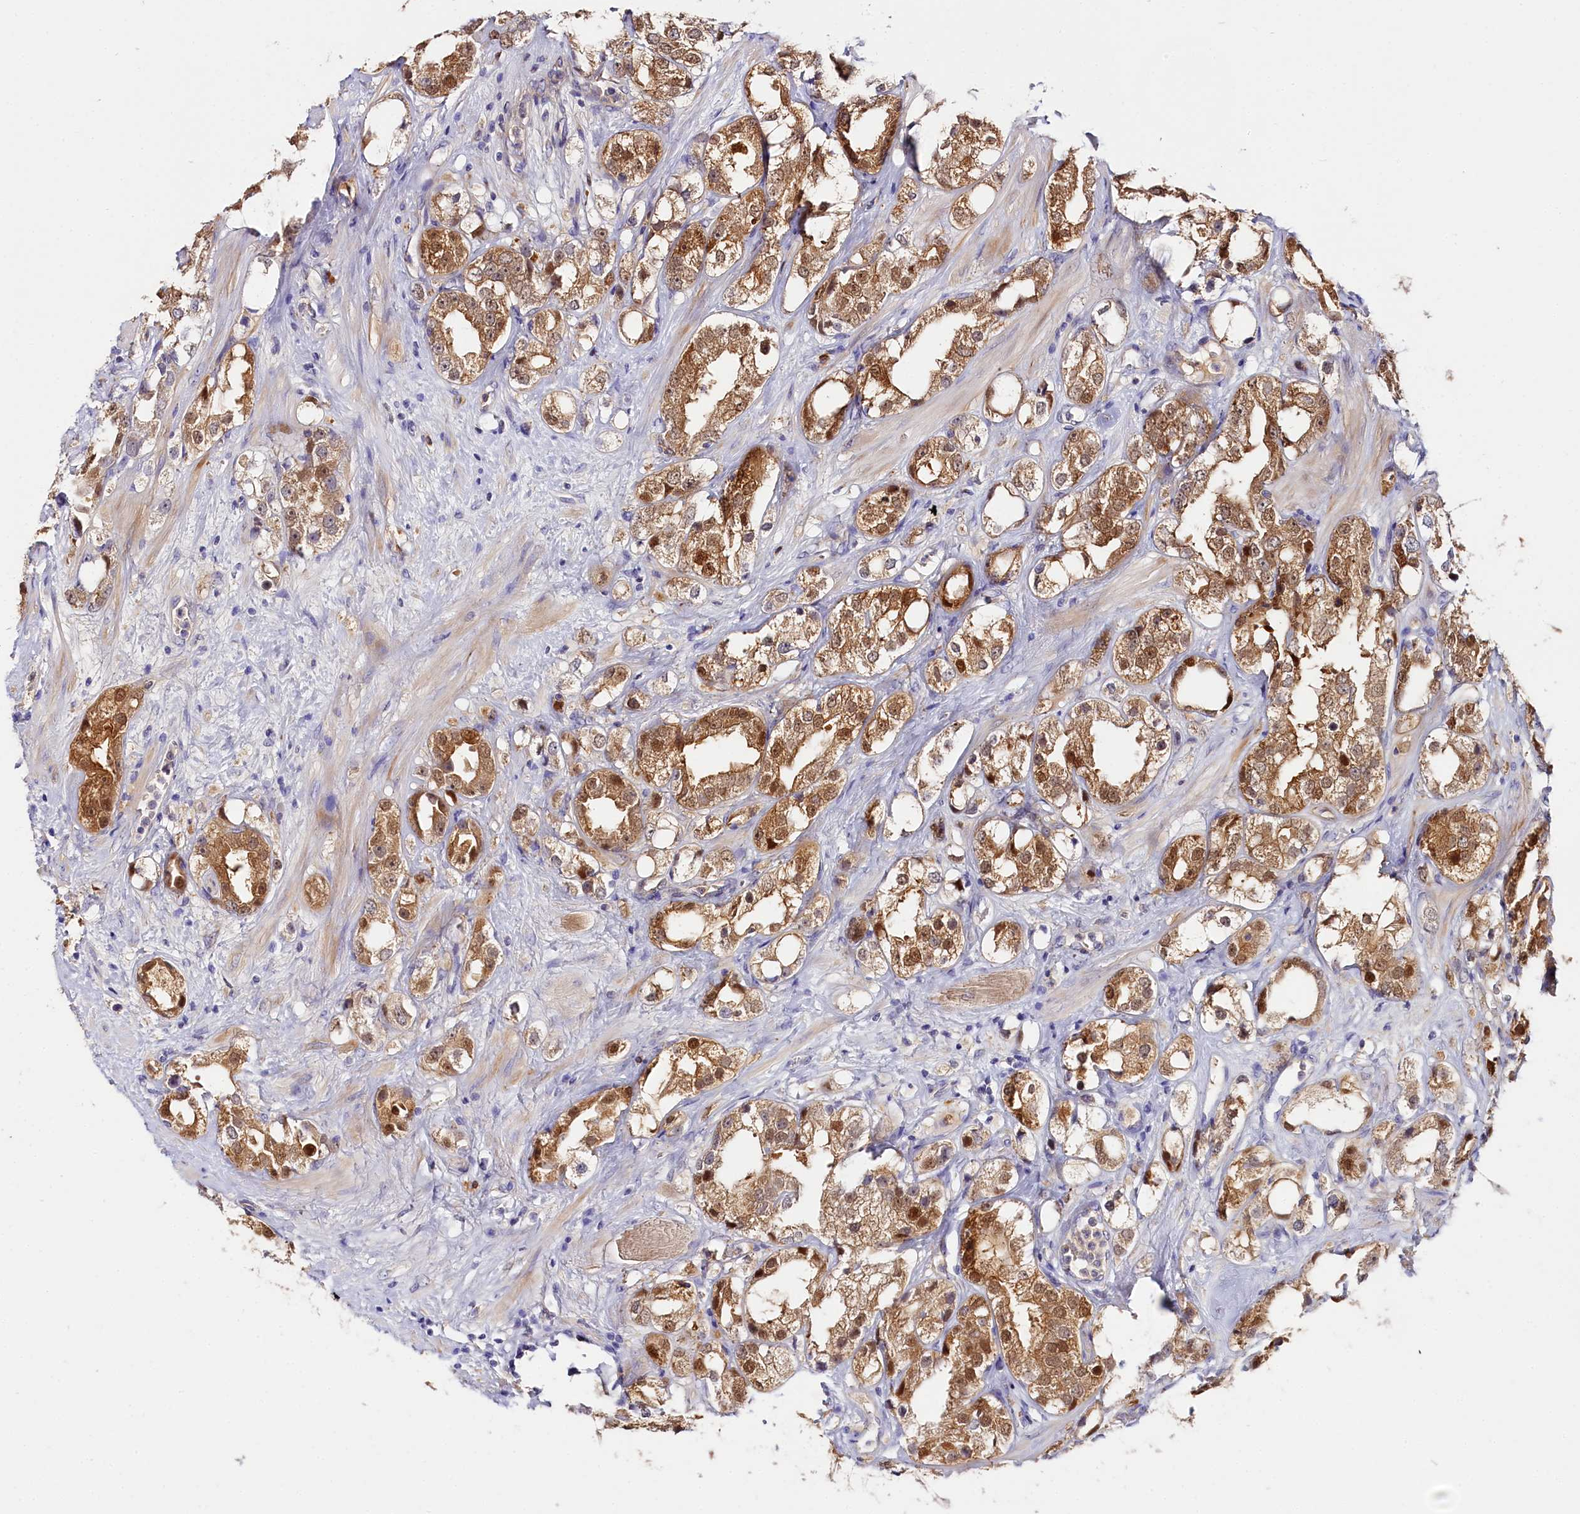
{"staining": {"intensity": "moderate", "quantity": ">75%", "location": "cytoplasmic/membranous,nuclear"}, "tissue": "prostate cancer", "cell_type": "Tumor cells", "image_type": "cancer", "snomed": [{"axis": "morphology", "description": "Adenocarcinoma, NOS"}, {"axis": "topography", "description": "Prostate"}], "caption": "A photomicrograph showing moderate cytoplasmic/membranous and nuclear staining in approximately >75% of tumor cells in adenocarcinoma (prostate), as visualized by brown immunohistochemical staining.", "gene": "KATNB1", "patient": {"sex": "male", "age": 79}}